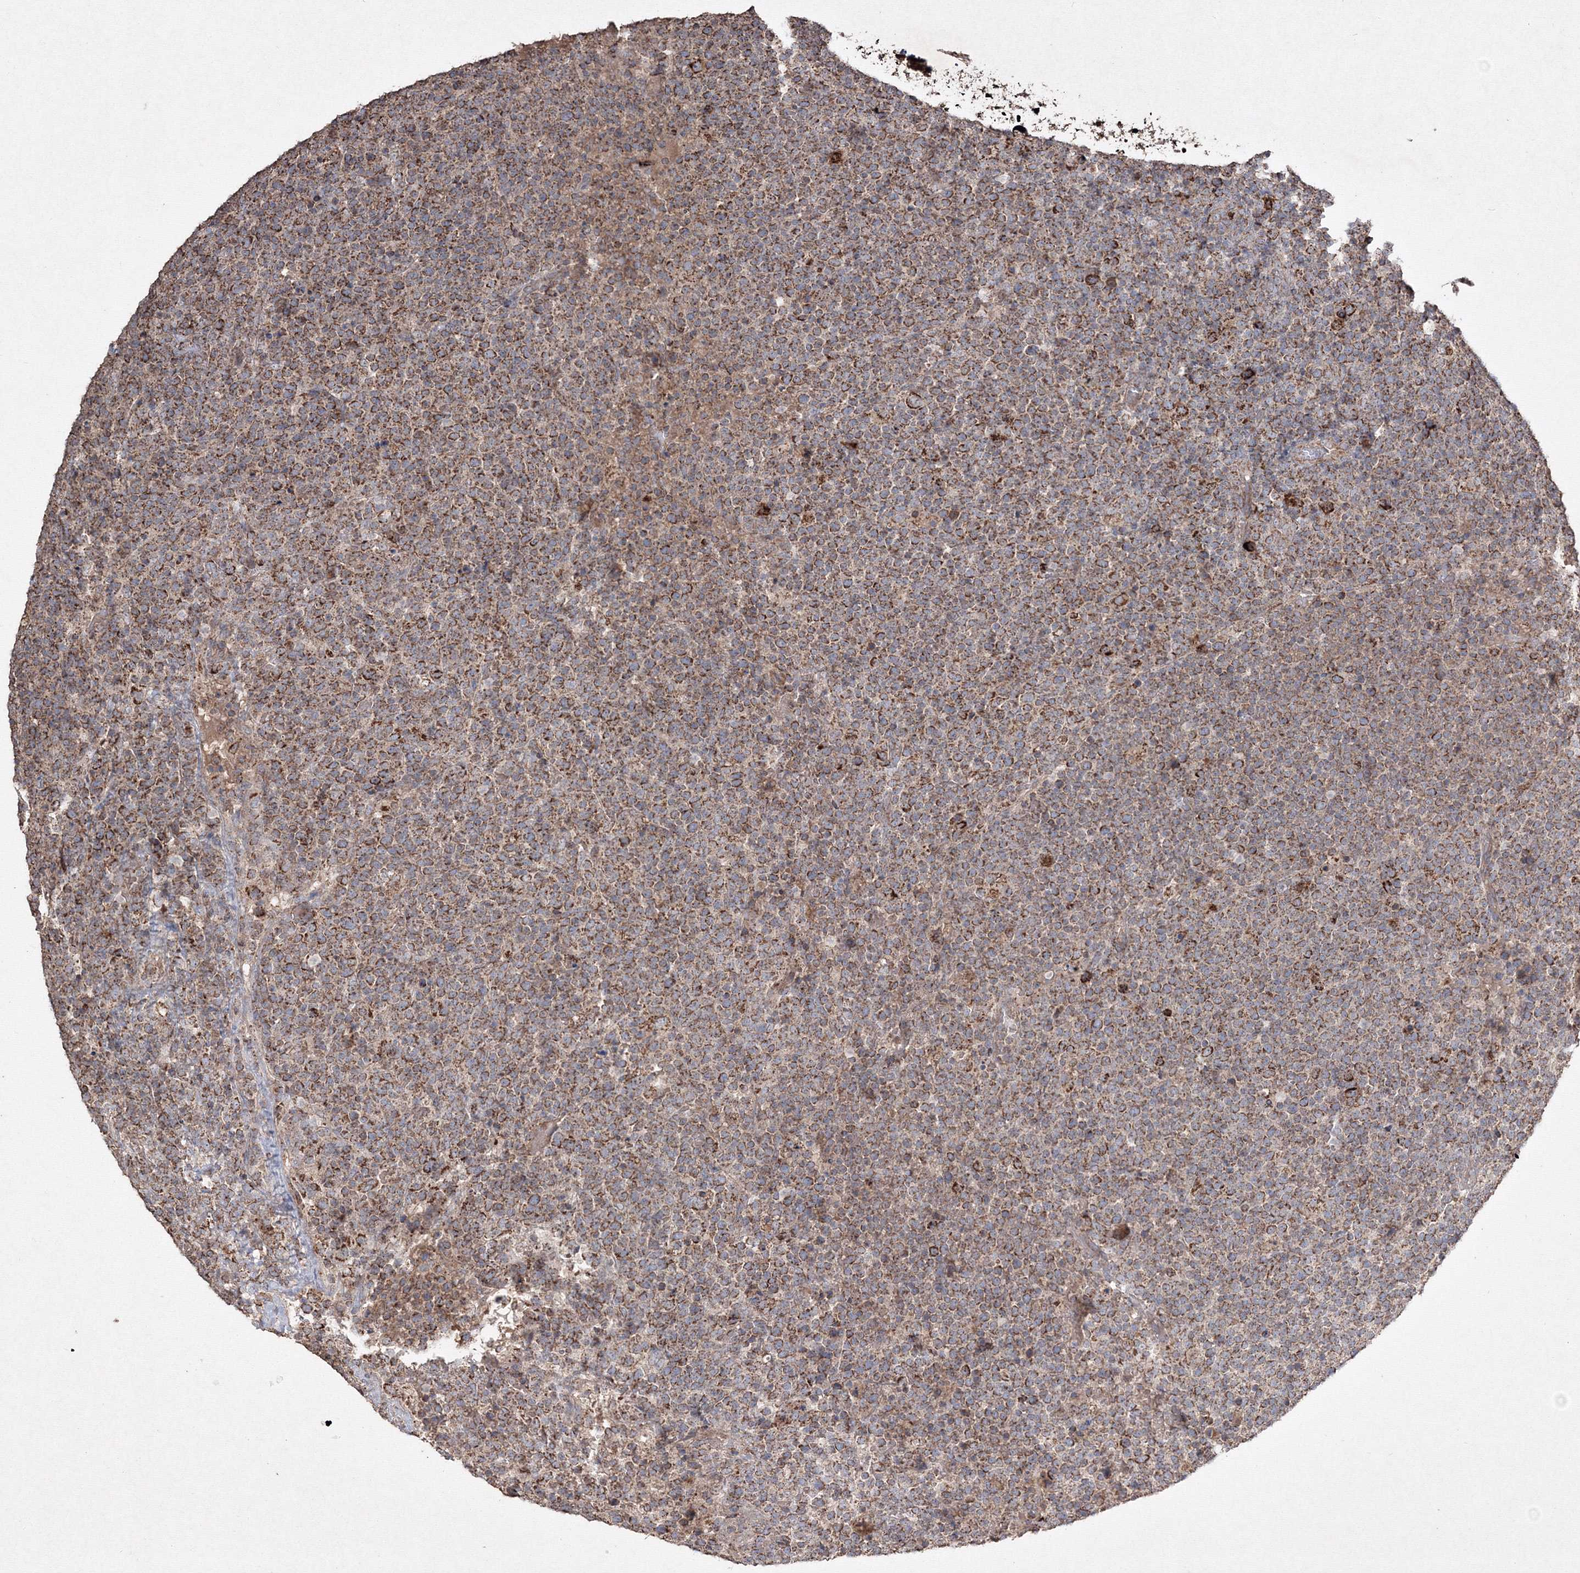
{"staining": {"intensity": "moderate", "quantity": ">75%", "location": "cytoplasmic/membranous"}, "tissue": "lymphoma", "cell_type": "Tumor cells", "image_type": "cancer", "snomed": [{"axis": "morphology", "description": "Malignant lymphoma, non-Hodgkin's type, High grade"}, {"axis": "topography", "description": "Lymph node"}], "caption": "Protein staining of malignant lymphoma, non-Hodgkin's type (high-grade) tissue demonstrates moderate cytoplasmic/membranous positivity in approximately >75% of tumor cells.", "gene": "GRSF1", "patient": {"sex": "male", "age": 61}}